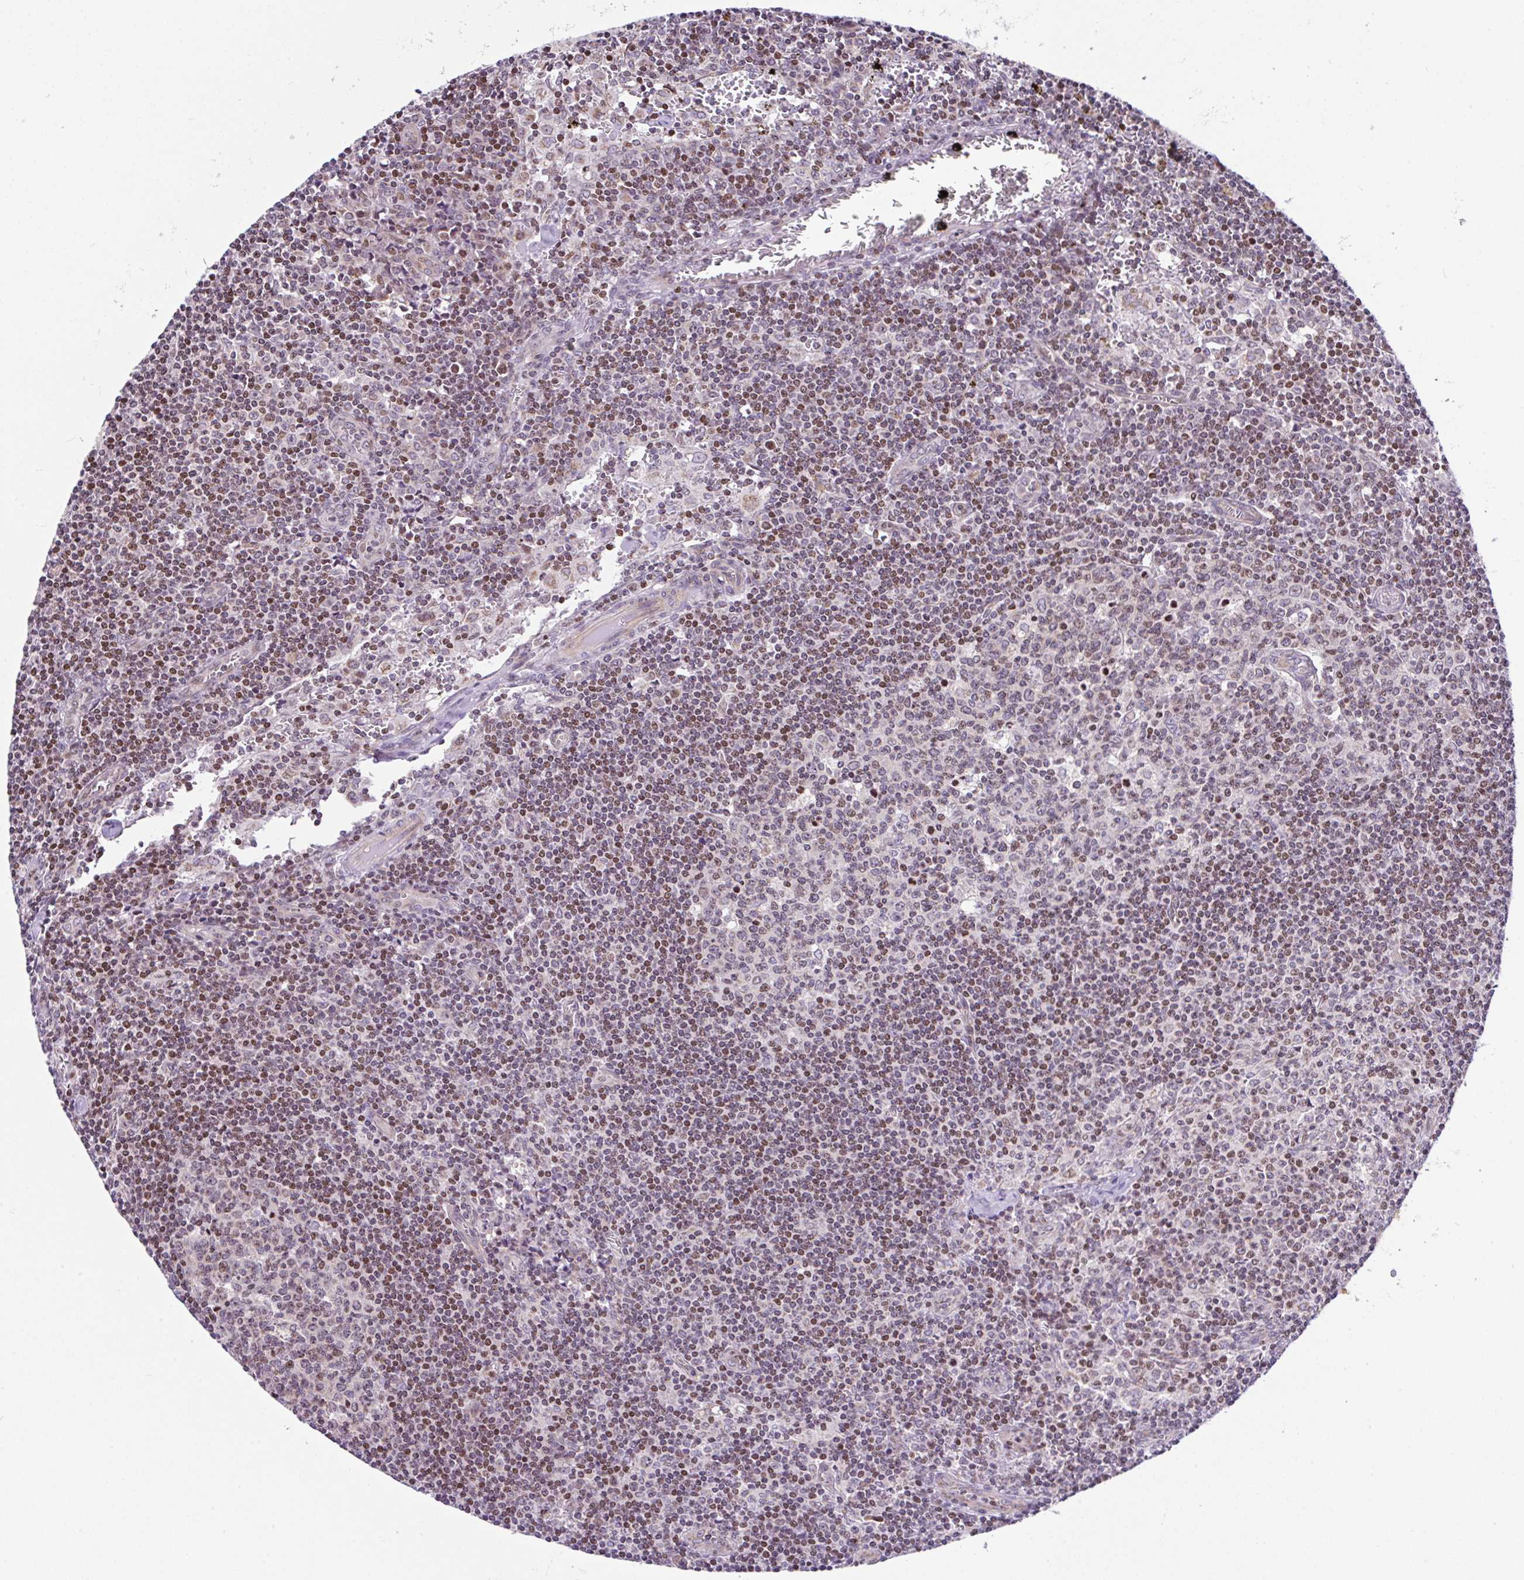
{"staining": {"intensity": "moderate", "quantity": "<25%", "location": "nuclear"}, "tissue": "lymph node", "cell_type": "Germinal center cells", "image_type": "normal", "snomed": [{"axis": "morphology", "description": "Normal tissue, NOS"}, {"axis": "topography", "description": "Lymph node"}], "caption": "Immunohistochemistry (IHC) histopathology image of normal lymph node: lymph node stained using immunohistochemistry reveals low levels of moderate protein expression localized specifically in the nuclear of germinal center cells, appearing as a nuclear brown color.", "gene": "FIGNL1", "patient": {"sex": "female", "age": 45}}